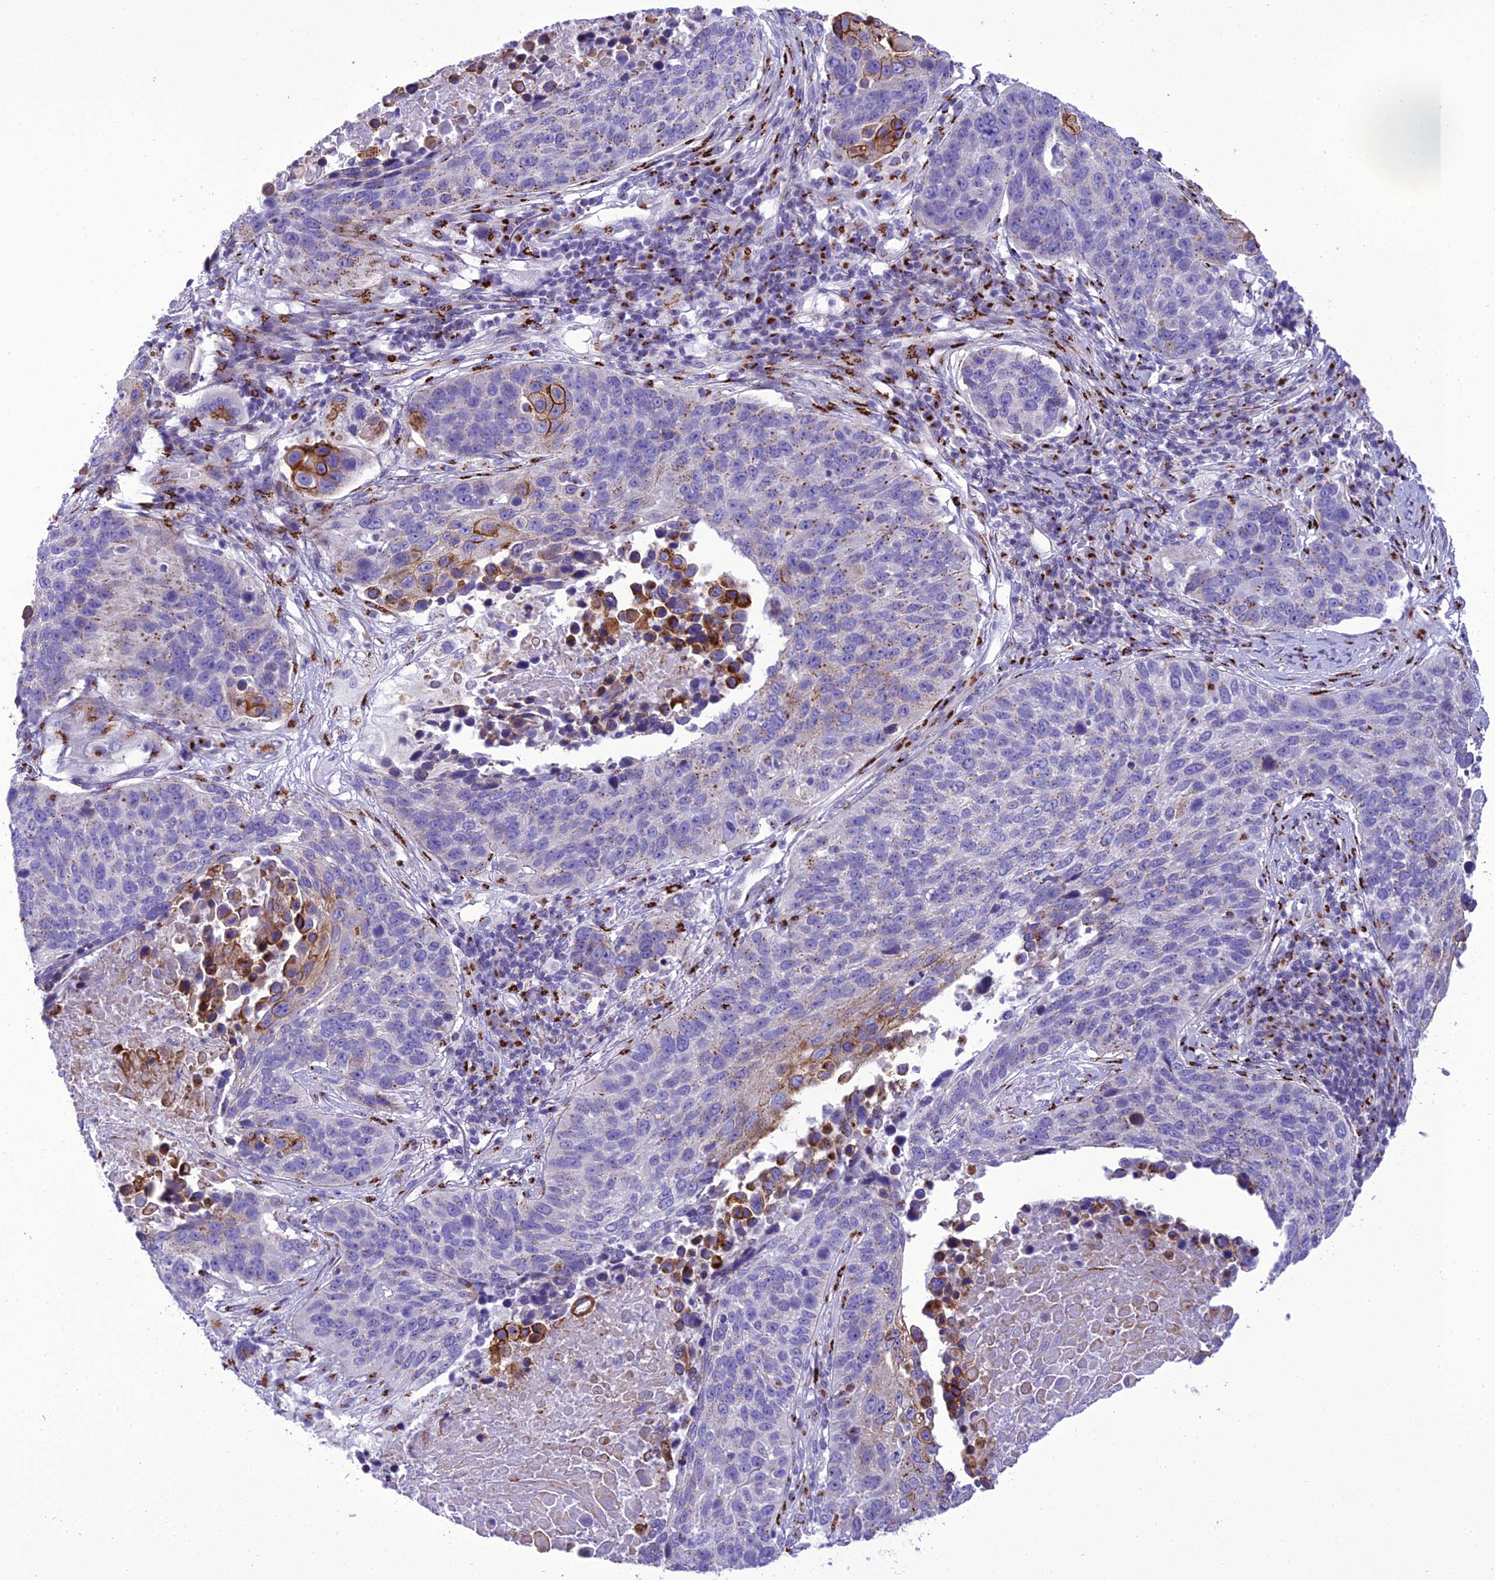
{"staining": {"intensity": "moderate", "quantity": "<25%", "location": "cytoplasmic/membranous"}, "tissue": "lung cancer", "cell_type": "Tumor cells", "image_type": "cancer", "snomed": [{"axis": "morphology", "description": "Normal tissue, NOS"}, {"axis": "morphology", "description": "Squamous cell carcinoma, NOS"}, {"axis": "topography", "description": "Lymph node"}, {"axis": "topography", "description": "Lung"}], "caption": "IHC of squamous cell carcinoma (lung) demonstrates low levels of moderate cytoplasmic/membranous expression in about <25% of tumor cells. (DAB (3,3'-diaminobenzidine) IHC with brightfield microscopy, high magnification).", "gene": "GOLM2", "patient": {"sex": "male", "age": 66}}